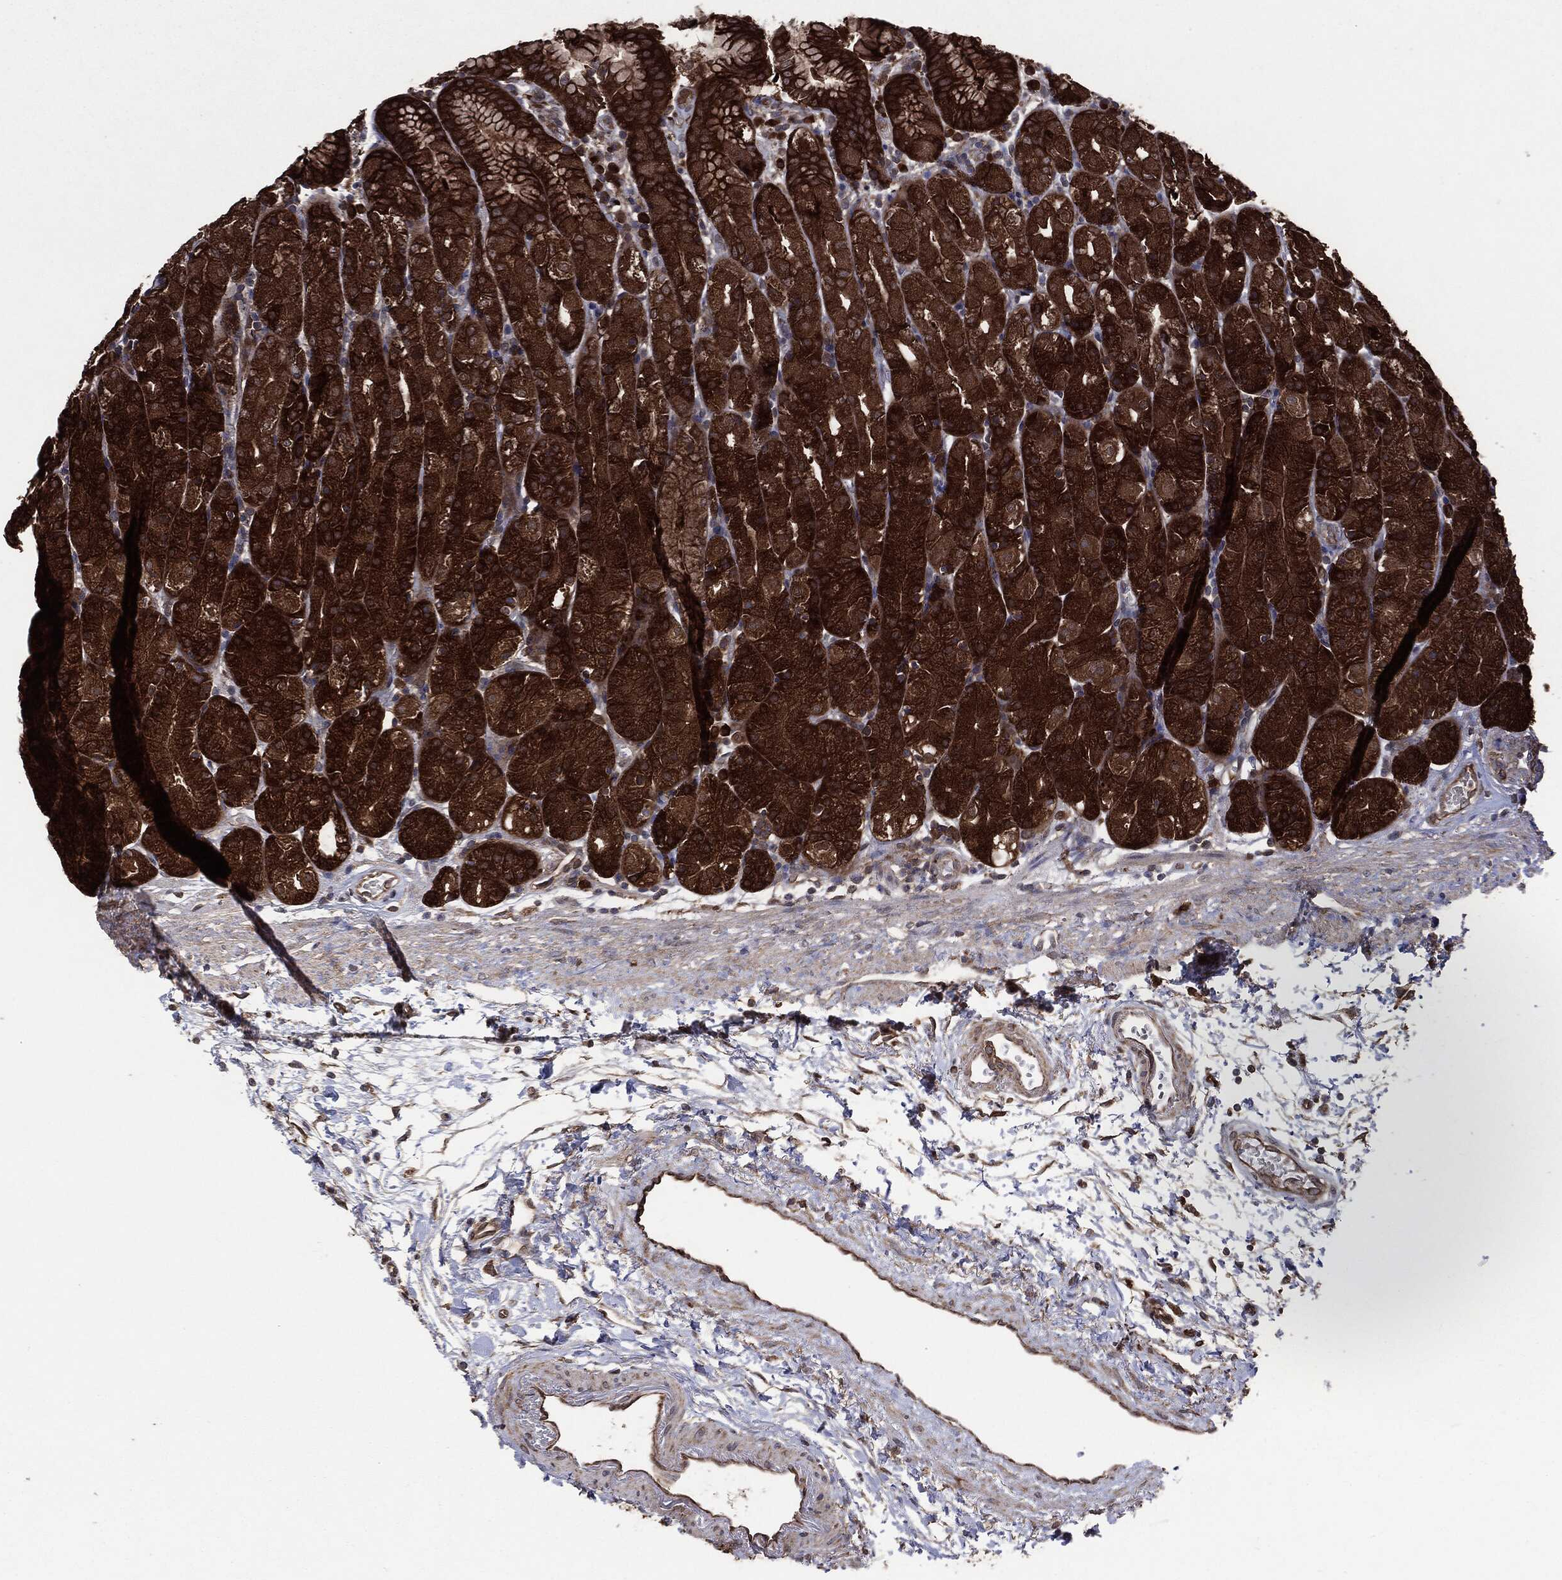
{"staining": {"intensity": "strong", "quantity": ">75%", "location": "cytoplasmic/membranous"}, "tissue": "stomach", "cell_type": "Glandular cells", "image_type": "normal", "snomed": [{"axis": "morphology", "description": "Normal tissue, NOS"}, {"axis": "morphology", "description": "Adenocarcinoma, NOS"}, {"axis": "topography", "description": "Stomach"}], "caption": "High-power microscopy captured an immunohistochemistry micrograph of unremarkable stomach, revealing strong cytoplasmic/membranous staining in approximately >75% of glandular cells.", "gene": "NME1", "patient": {"sex": "female", "age": 81}}